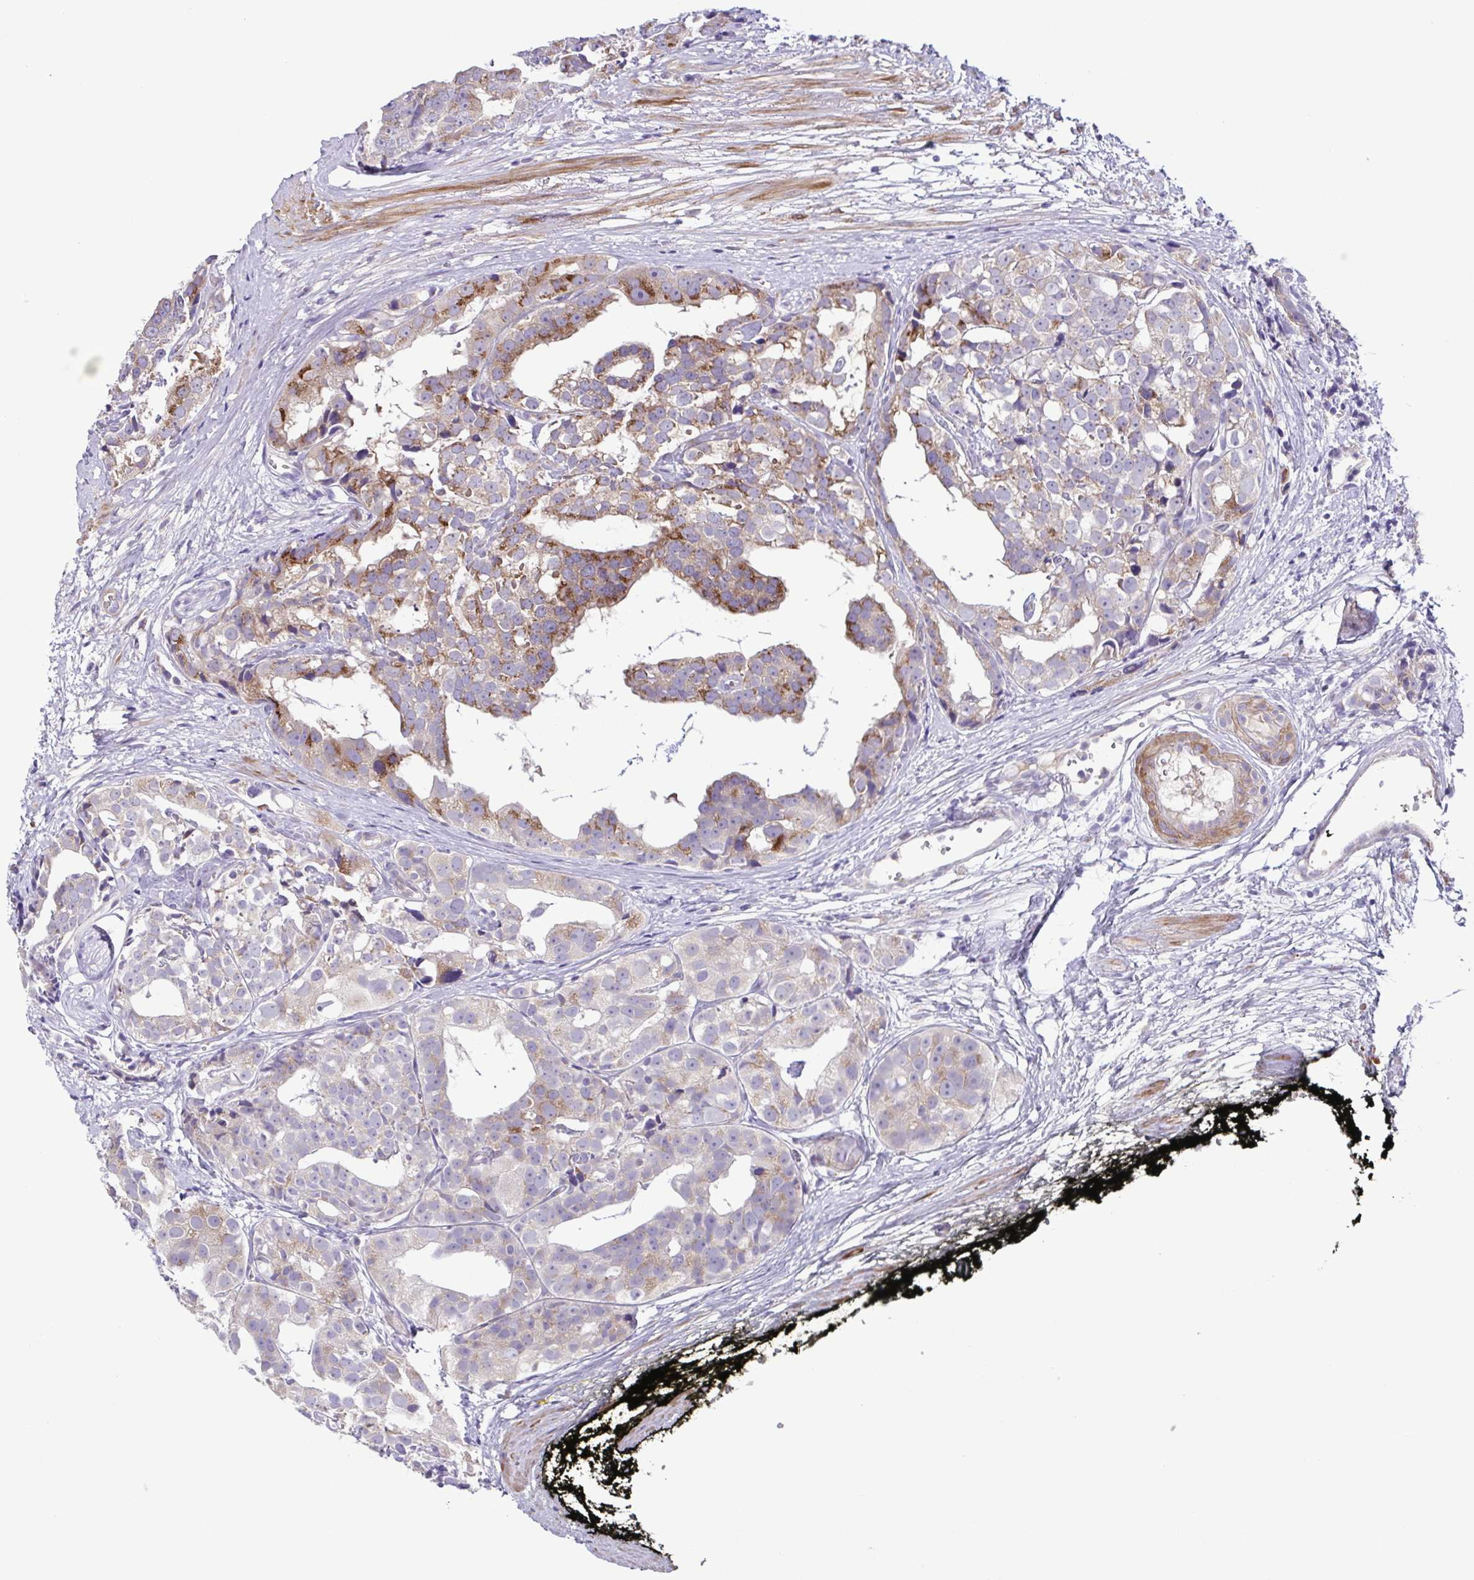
{"staining": {"intensity": "moderate", "quantity": "25%-75%", "location": "cytoplasmic/membranous"}, "tissue": "prostate cancer", "cell_type": "Tumor cells", "image_type": "cancer", "snomed": [{"axis": "morphology", "description": "Adenocarcinoma, High grade"}, {"axis": "topography", "description": "Prostate"}], "caption": "The image displays immunohistochemical staining of prostate adenocarcinoma (high-grade). There is moderate cytoplasmic/membranous positivity is identified in about 25%-75% of tumor cells. The staining was performed using DAB, with brown indicating positive protein expression. Nuclei are stained blue with hematoxylin.", "gene": "COL17A1", "patient": {"sex": "male", "age": 71}}